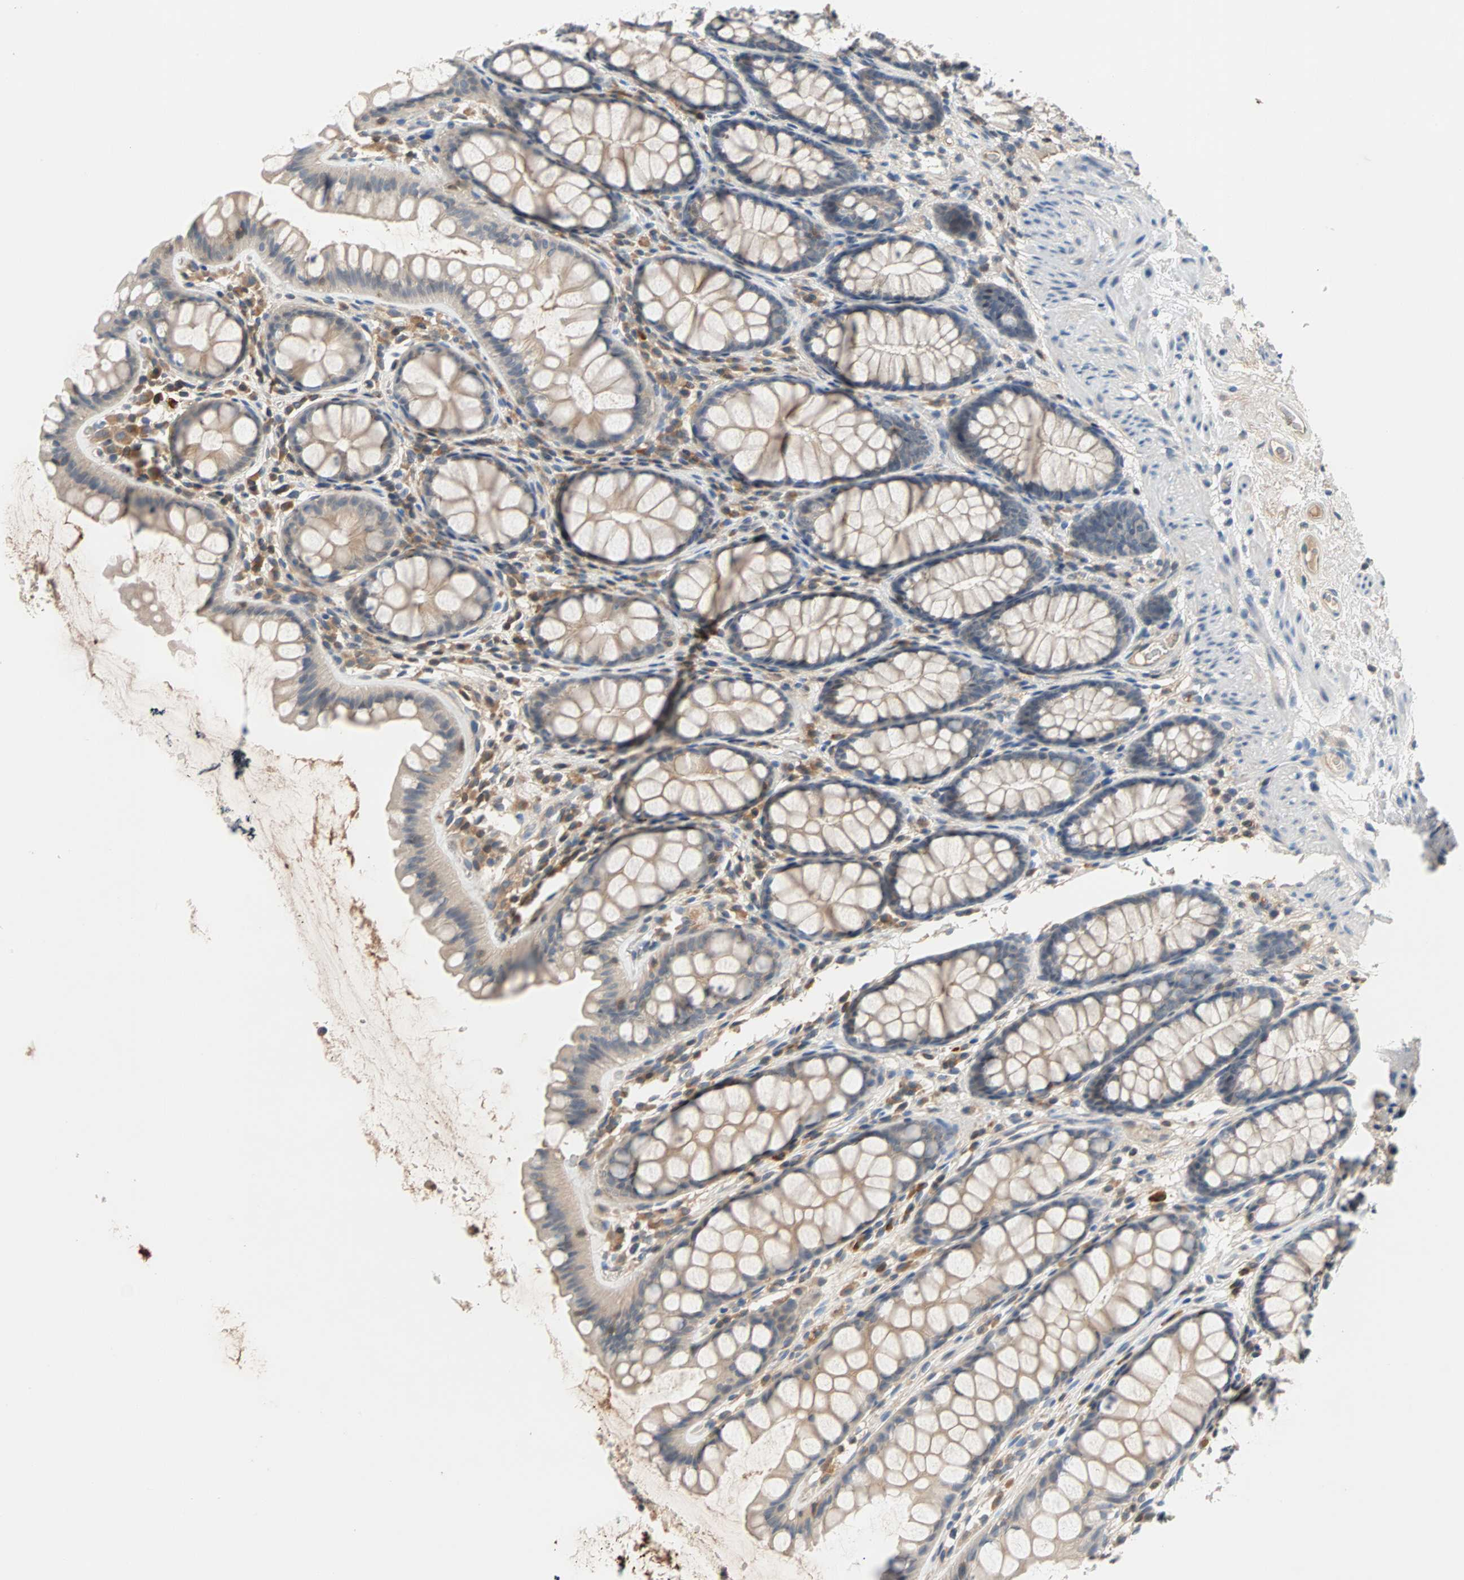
{"staining": {"intensity": "negative", "quantity": "none", "location": "none"}, "tissue": "colon", "cell_type": "Endothelial cells", "image_type": "normal", "snomed": [{"axis": "morphology", "description": "Normal tissue, NOS"}, {"axis": "topography", "description": "Colon"}], "caption": "Immunohistochemistry image of benign human colon stained for a protein (brown), which exhibits no expression in endothelial cells.", "gene": "MAP4K1", "patient": {"sex": "female", "age": 55}}